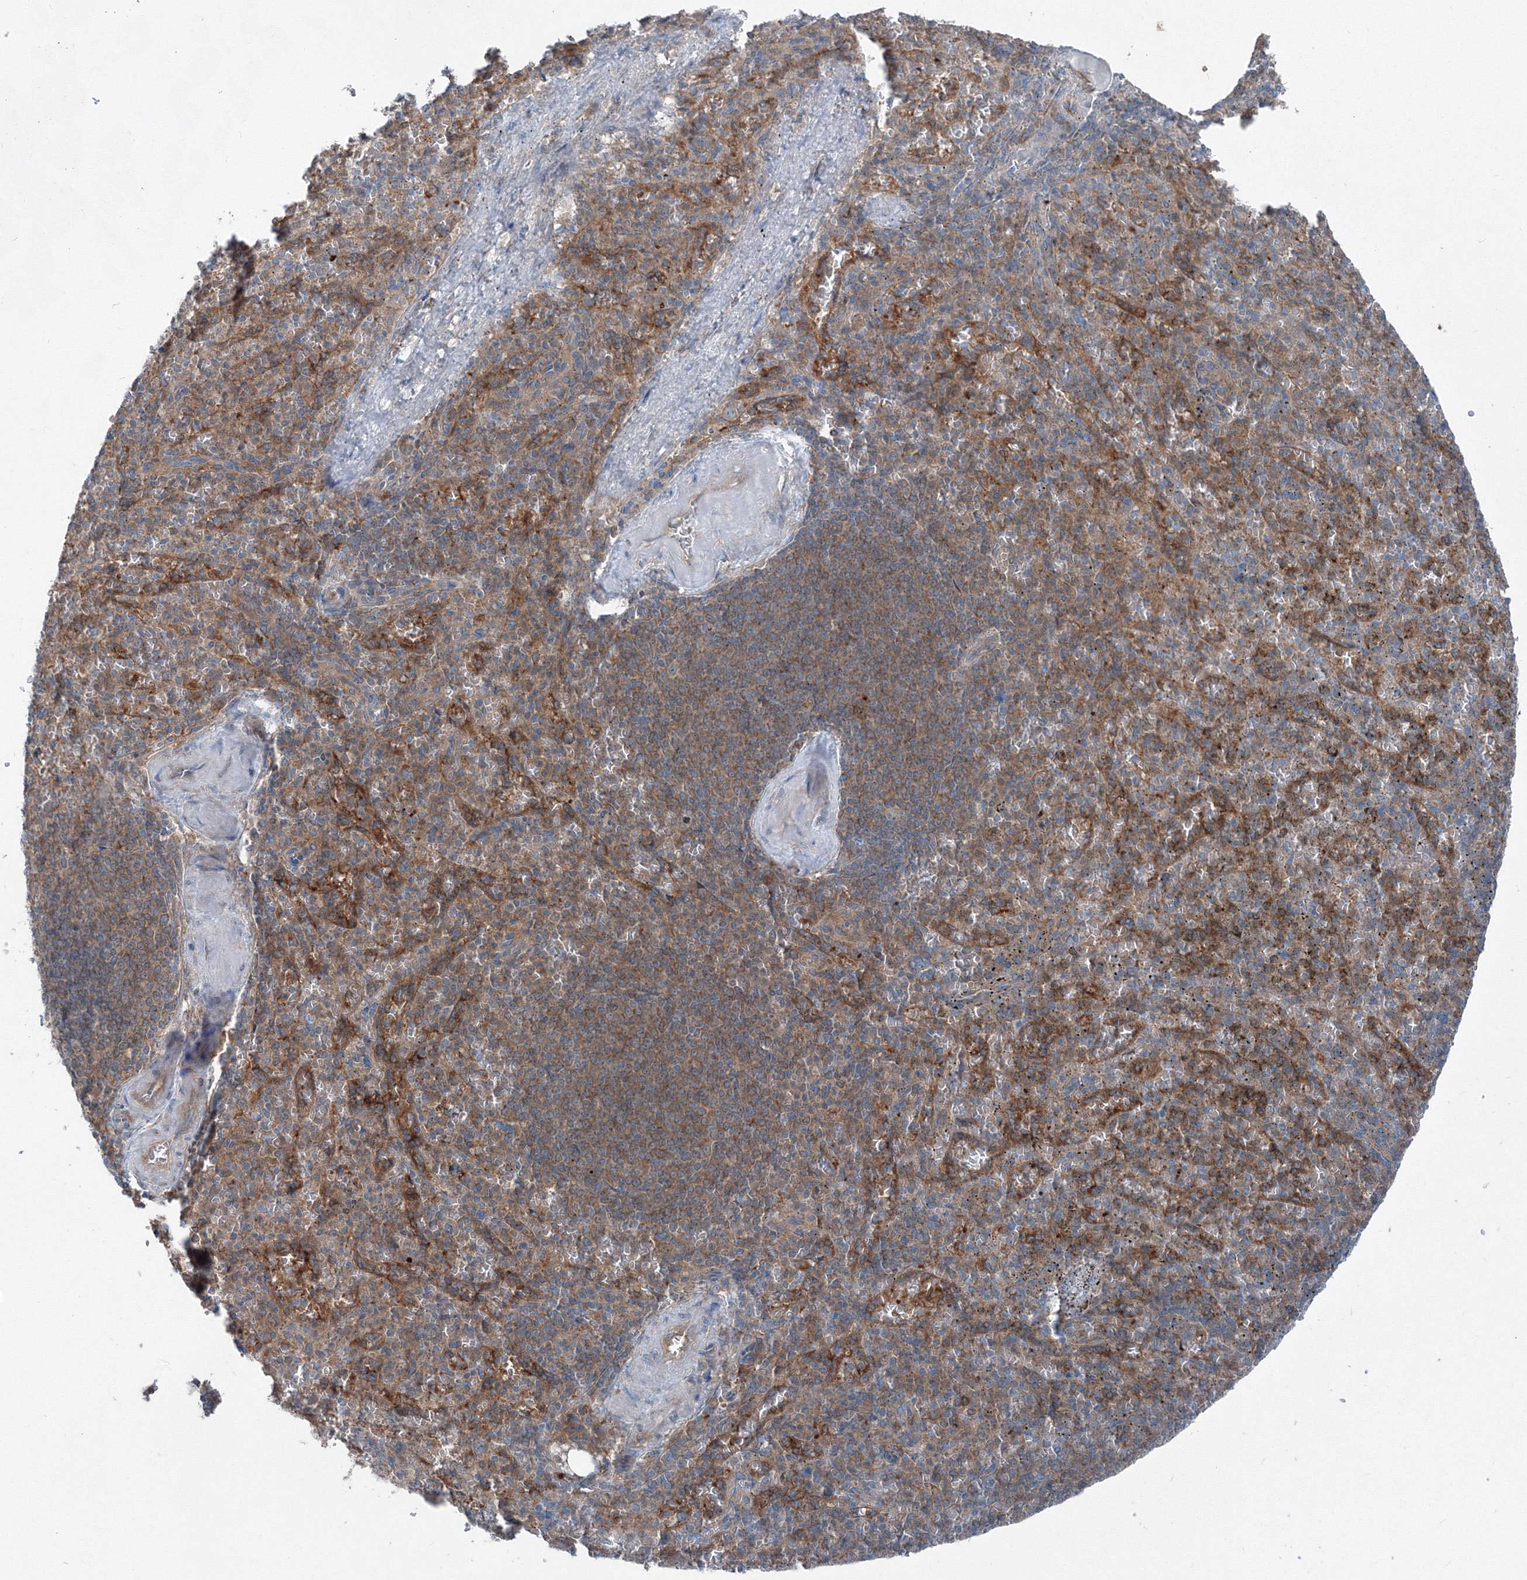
{"staining": {"intensity": "moderate", "quantity": "<25%", "location": "cytoplasmic/membranous"}, "tissue": "spleen", "cell_type": "Cells in red pulp", "image_type": "normal", "snomed": [{"axis": "morphology", "description": "Normal tissue, NOS"}, {"axis": "topography", "description": "Spleen"}], "caption": "Spleen stained with a brown dye displays moderate cytoplasmic/membranous positive expression in approximately <25% of cells in red pulp.", "gene": "TPRKB", "patient": {"sex": "female", "age": 74}}